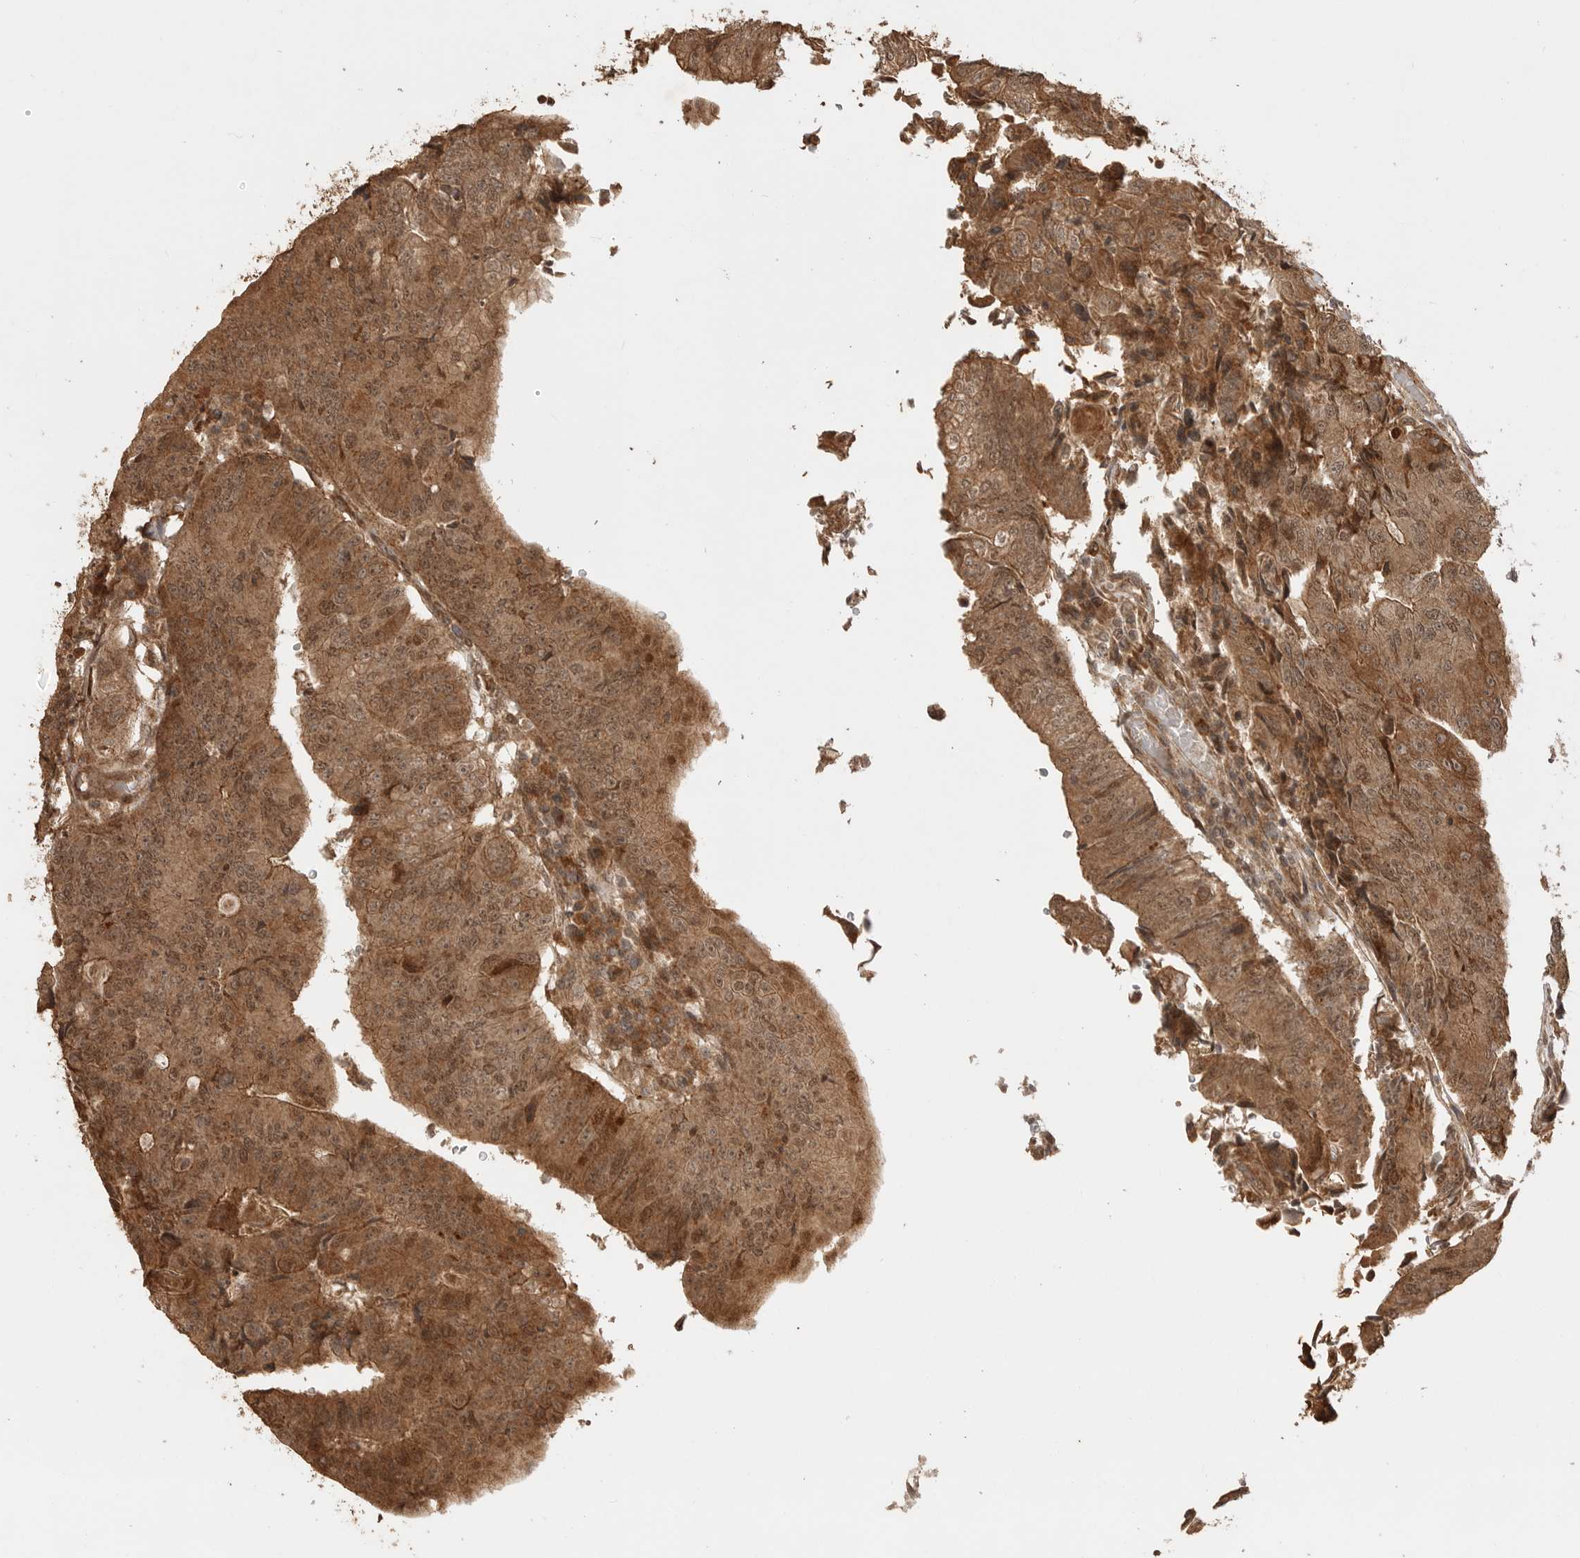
{"staining": {"intensity": "moderate", "quantity": ">75%", "location": "cytoplasmic/membranous,nuclear"}, "tissue": "colorectal cancer", "cell_type": "Tumor cells", "image_type": "cancer", "snomed": [{"axis": "morphology", "description": "Adenocarcinoma, NOS"}, {"axis": "topography", "description": "Colon"}], "caption": "This micrograph reveals IHC staining of colorectal adenocarcinoma, with medium moderate cytoplasmic/membranous and nuclear positivity in approximately >75% of tumor cells.", "gene": "BOC", "patient": {"sex": "female", "age": 67}}